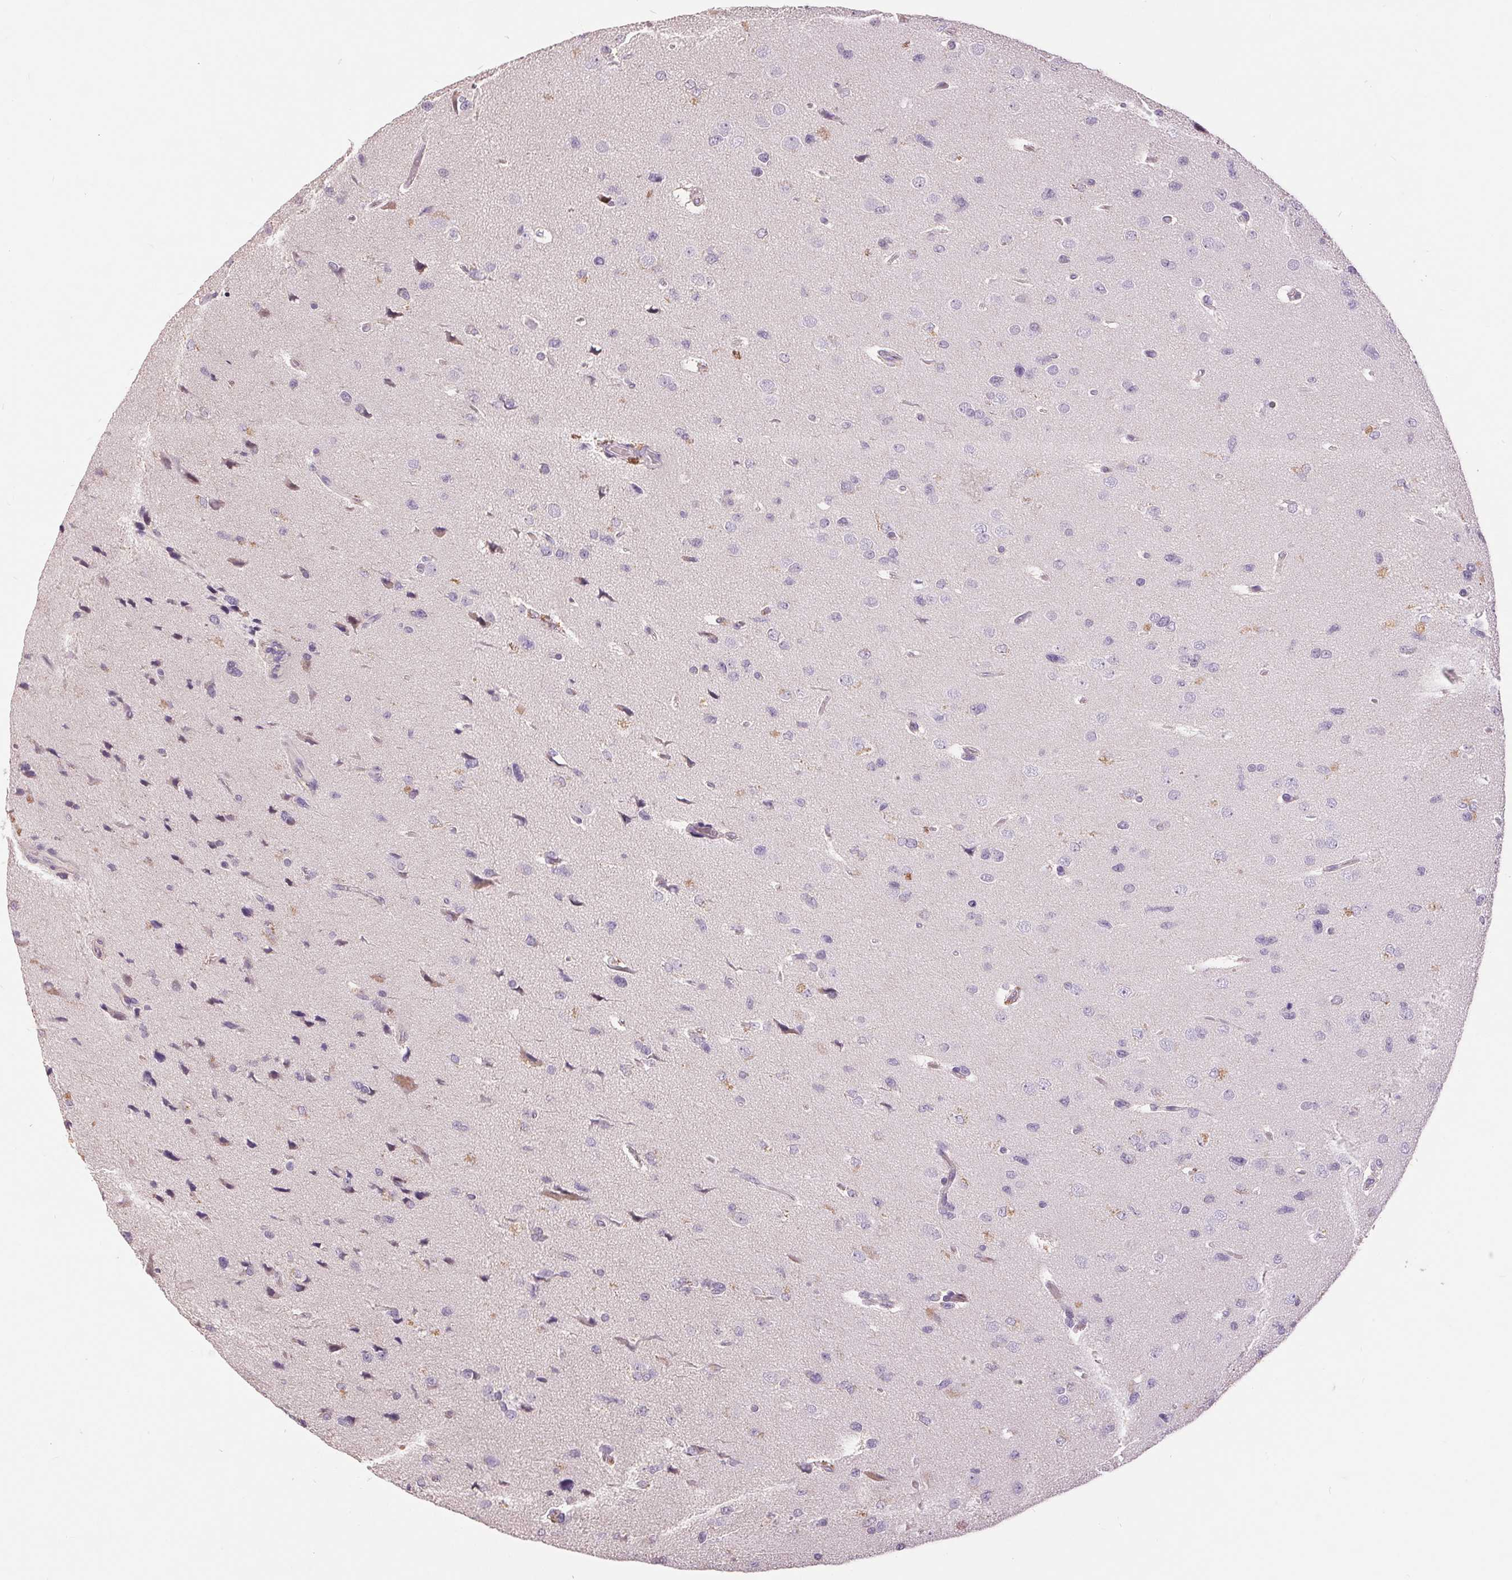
{"staining": {"intensity": "negative", "quantity": "none", "location": "none"}, "tissue": "glioma", "cell_type": "Tumor cells", "image_type": "cancer", "snomed": [{"axis": "morphology", "description": "Glioma, malignant, Low grade"}, {"axis": "topography", "description": "Brain"}], "caption": "Glioma was stained to show a protein in brown. There is no significant expression in tumor cells. (Stains: DAB (3,3'-diaminobenzidine) immunohistochemistry (IHC) with hematoxylin counter stain, Microscopy: brightfield microscopy at high magnification).", "gene": "FXYD4", "patient": {"sex": "female", "age": 55}}